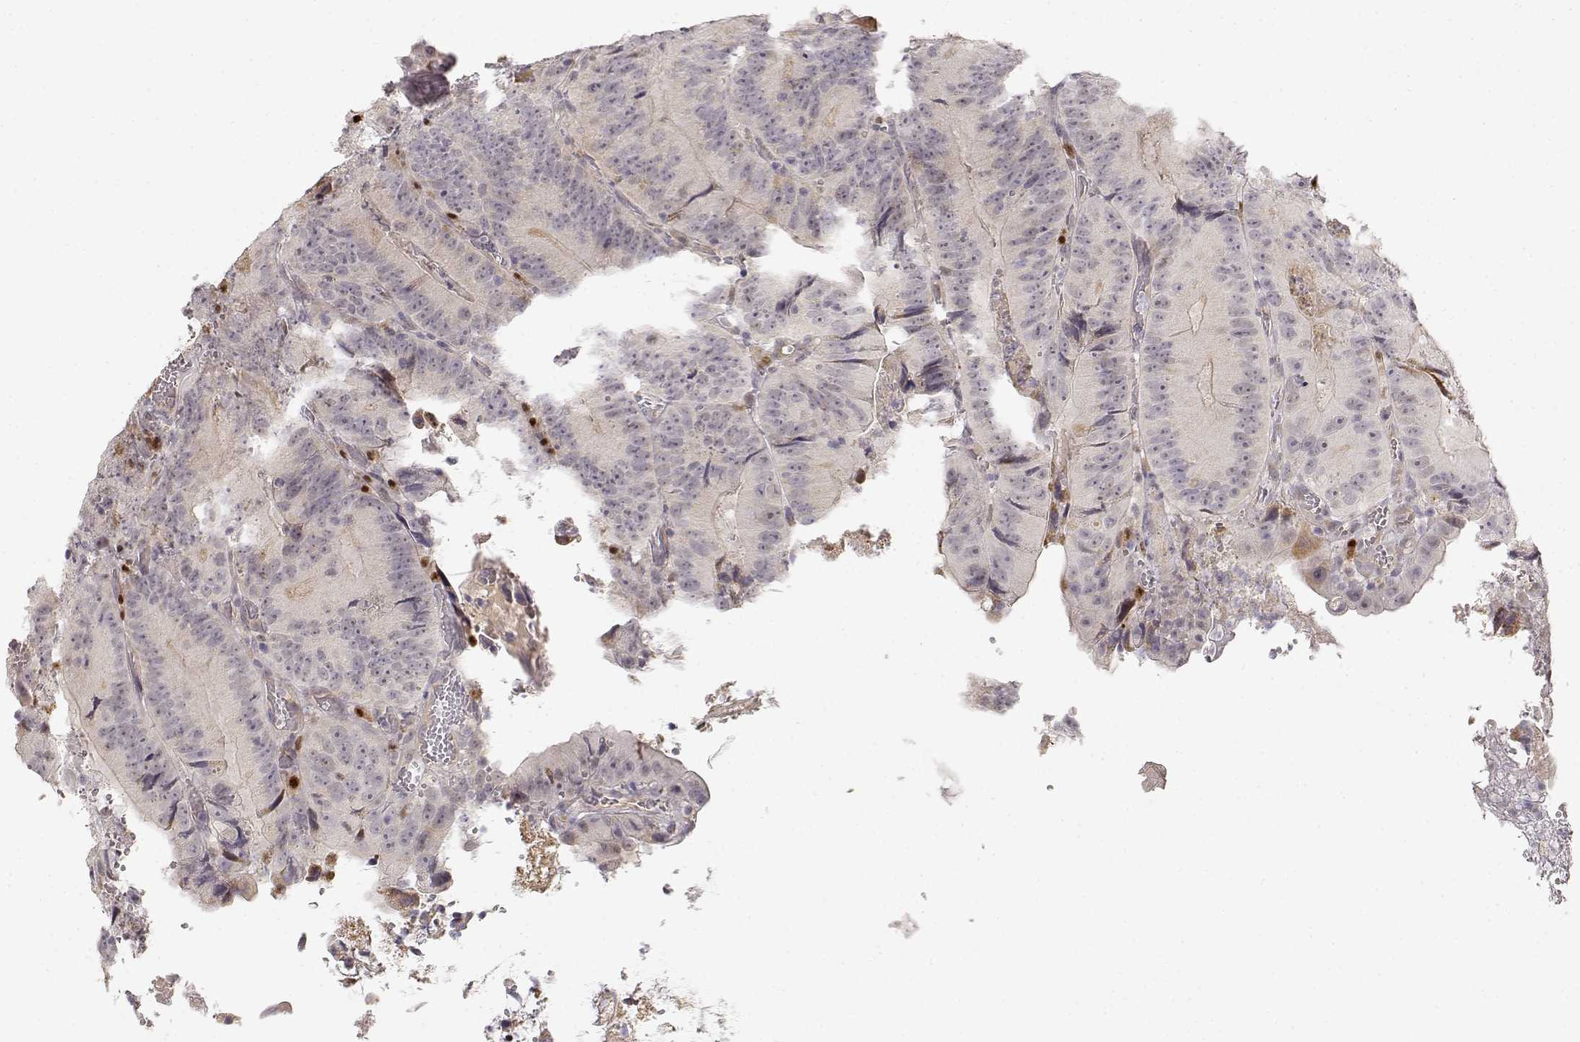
{"staining": {"intensity": "negative", "quantity": "none", "location": "none"}, "tissue": "colorectal cancer", "cell_type": "Tumor cells", "image_type": "cancer", "snomed": [{"axis": "morphology", "description": "Adenocarcinoma, NOS"}, {"axis": "topography", "description": "Colon"}], "caption": "This is an immunohistochemistry image of human colorectal adenocarcinoma. There is no expression in tumor cells.", "gene": "EAF2", "patient": {"sex": "female", "age": 86}}